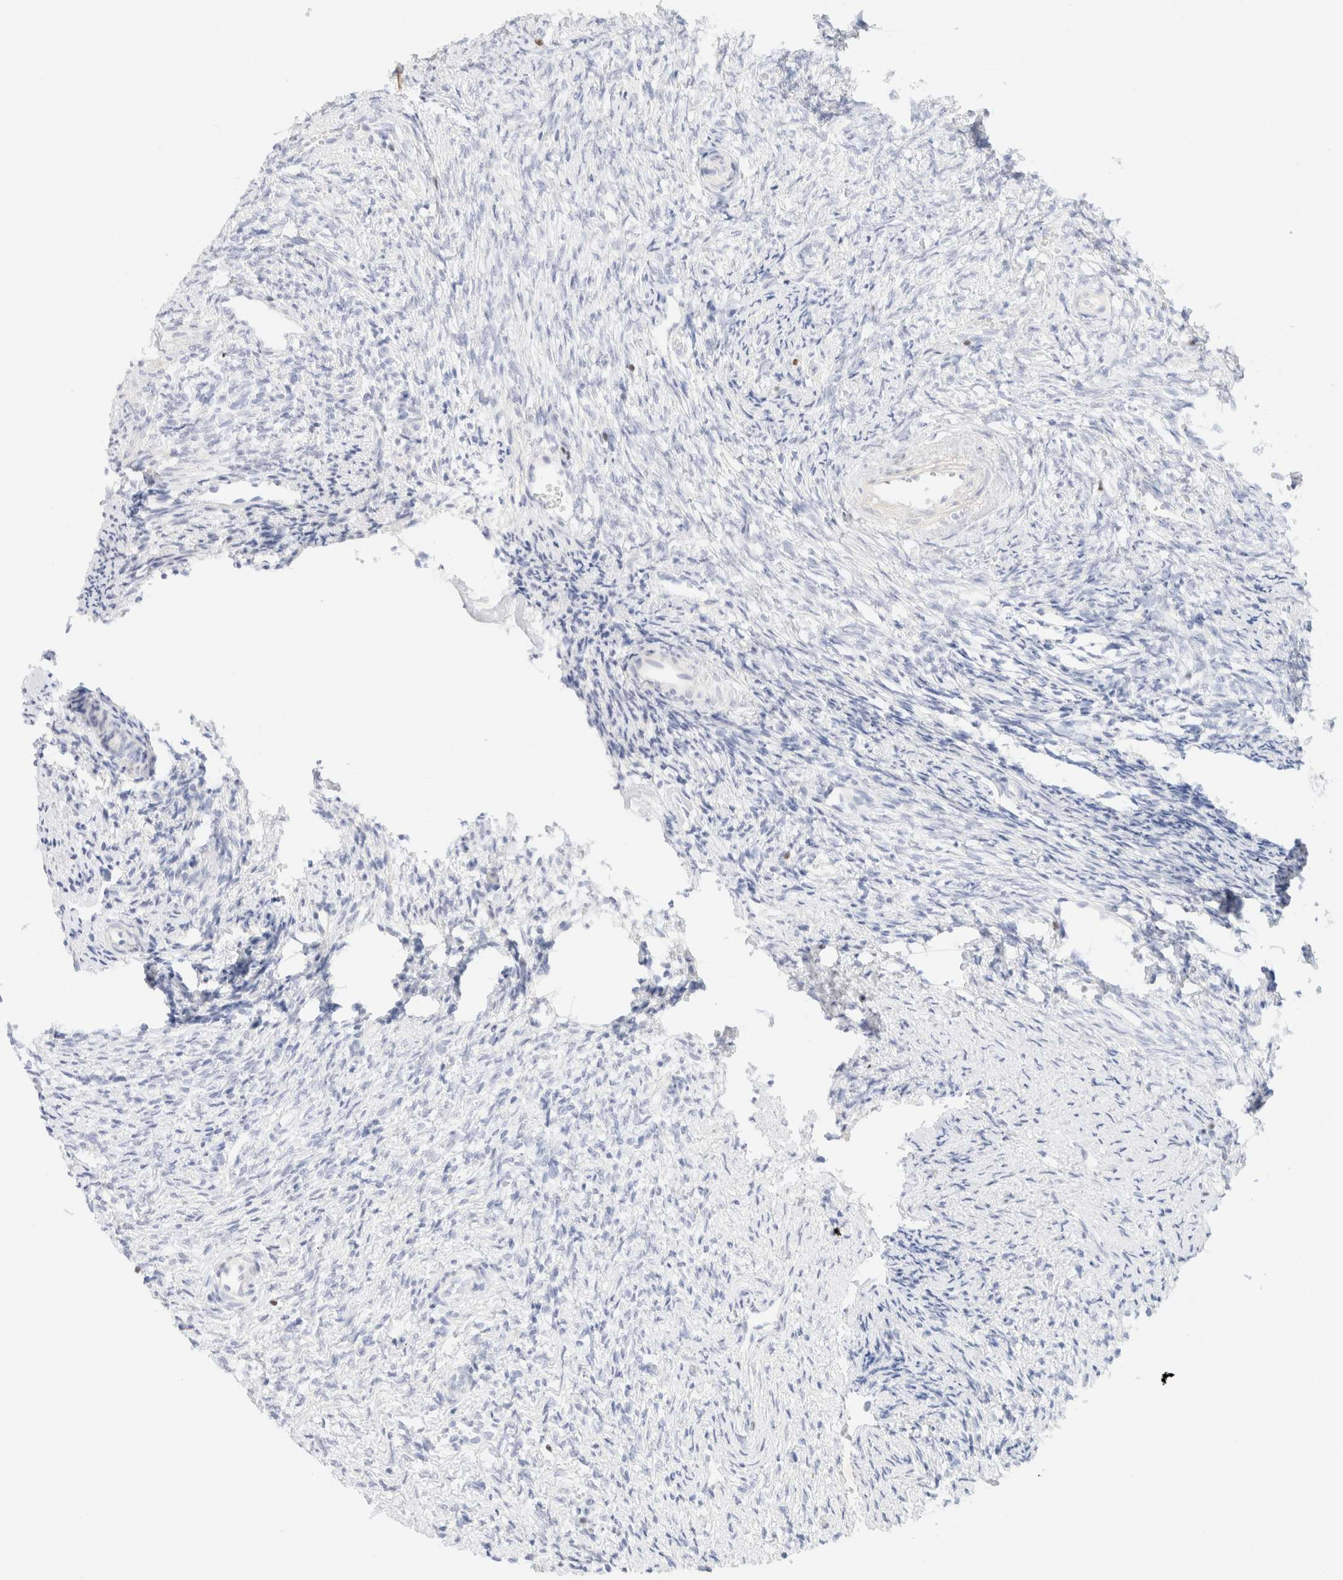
{"staining": {"intensity": "negative", "quantity": "none", "location": "none"}, "tissue": "ovary", "cell_type": "Follicle cells", "image_type": "normal", "snomed": [{"axis": "morphology", "description": "Normal tissue, NOS"}, {"axis": "topography", "description": "Ovary"}], "caption": "DAB immunohistochemical staining of normal ovary shows no significant positivity in follicle cells. (IHC, brightfield microscopy, high magnification).", "gene": "IKZF3", "patient": {"sex": "female", "age": 41}}